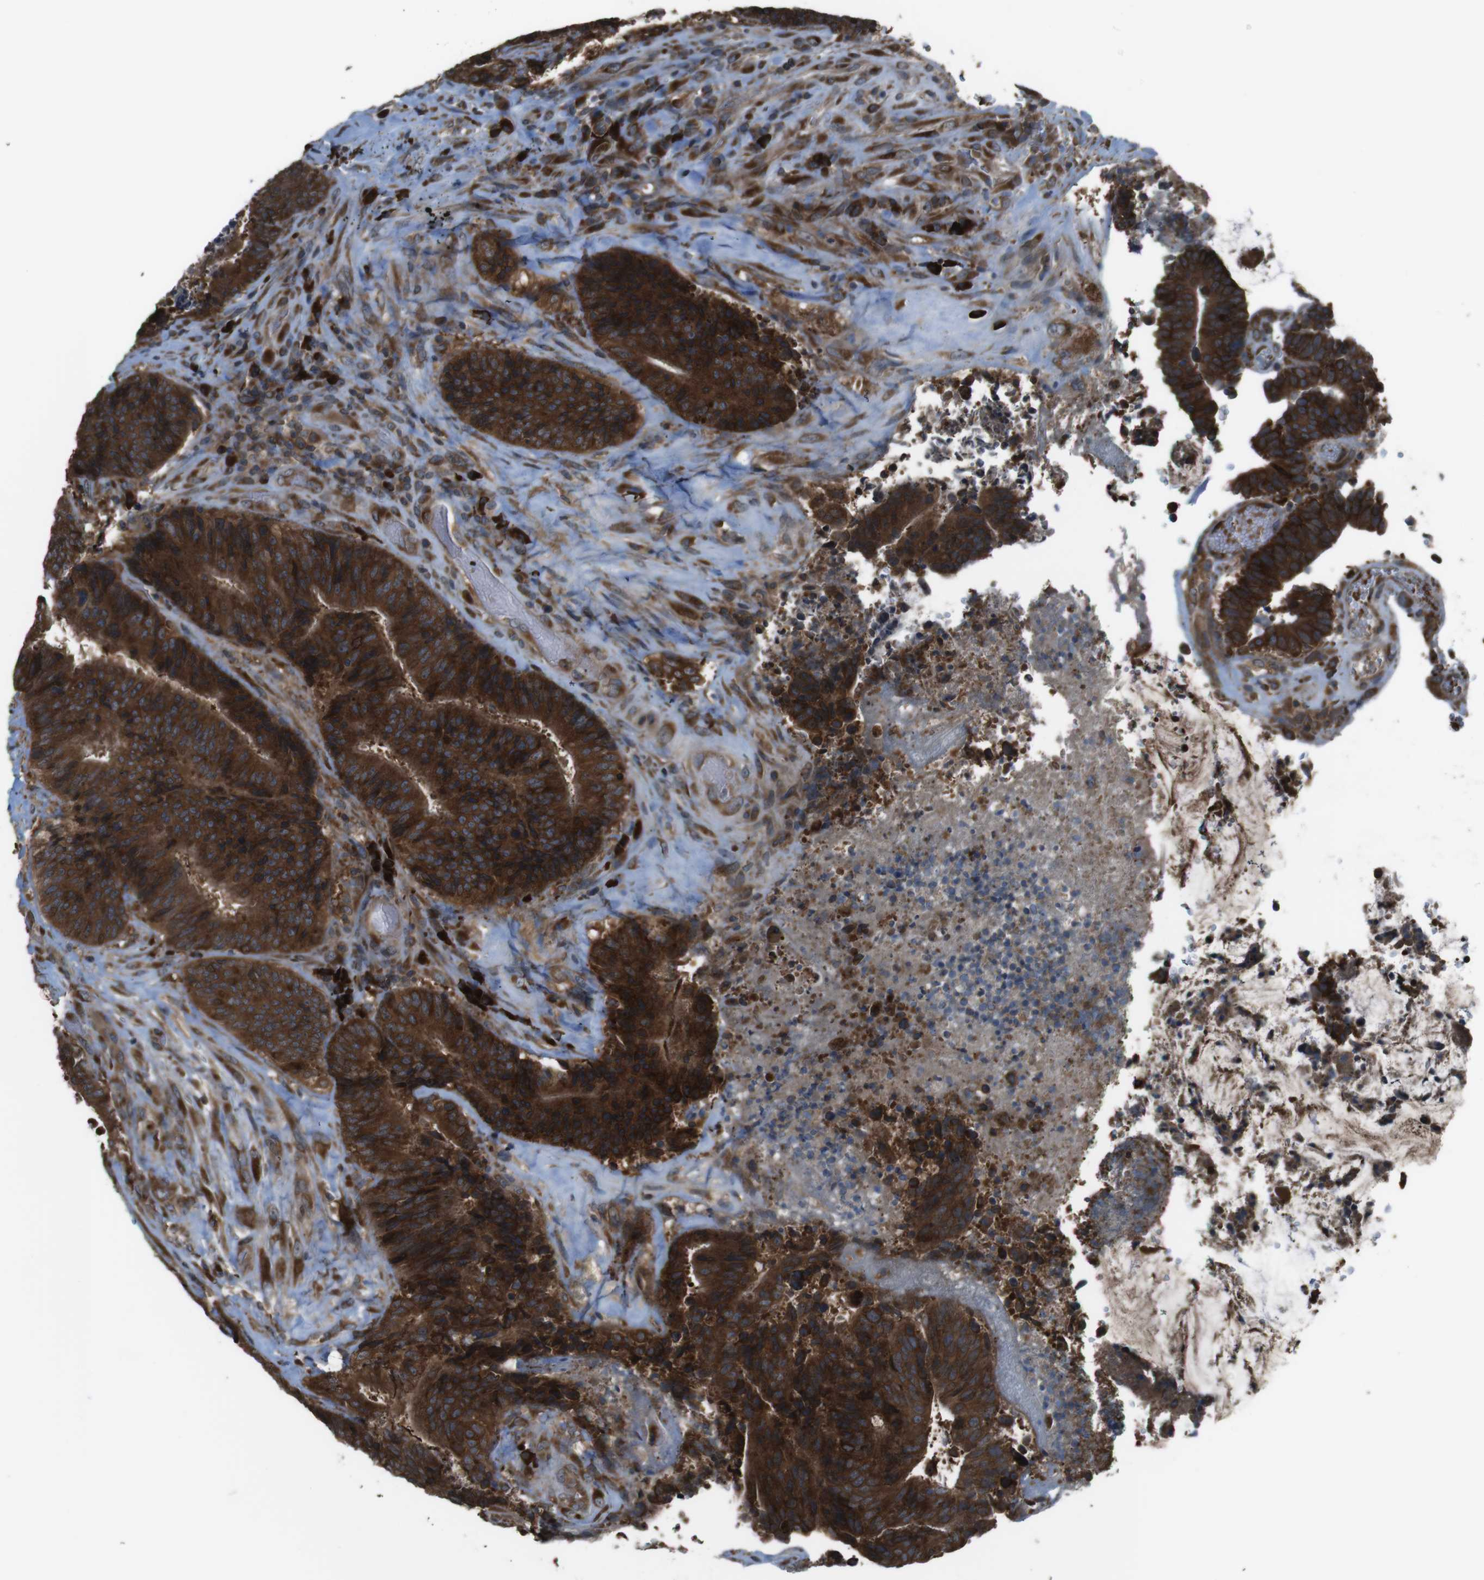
{"staining": {"intensity": "strong", "quantity": ">75%", "location": "cytoplasmic/membranous"}, "tissue": "colorectal cancer", "cell_type": "Tumor cells", "image_type": "cancer", "snomed": [{"axis": "morphology", "description": "Adenocarcinoma, NOS"}, {"axis": "topography", "description": "Rectum"}], "caption": "DAB immunohistochemical staining of adenocarcinoma (colorectal) shows strong cytoplasmic/membranous protein expression in approximately >75% of tumor cells.", "gene": "SSR3", "patient": {"sex": "male", "age": 72}}